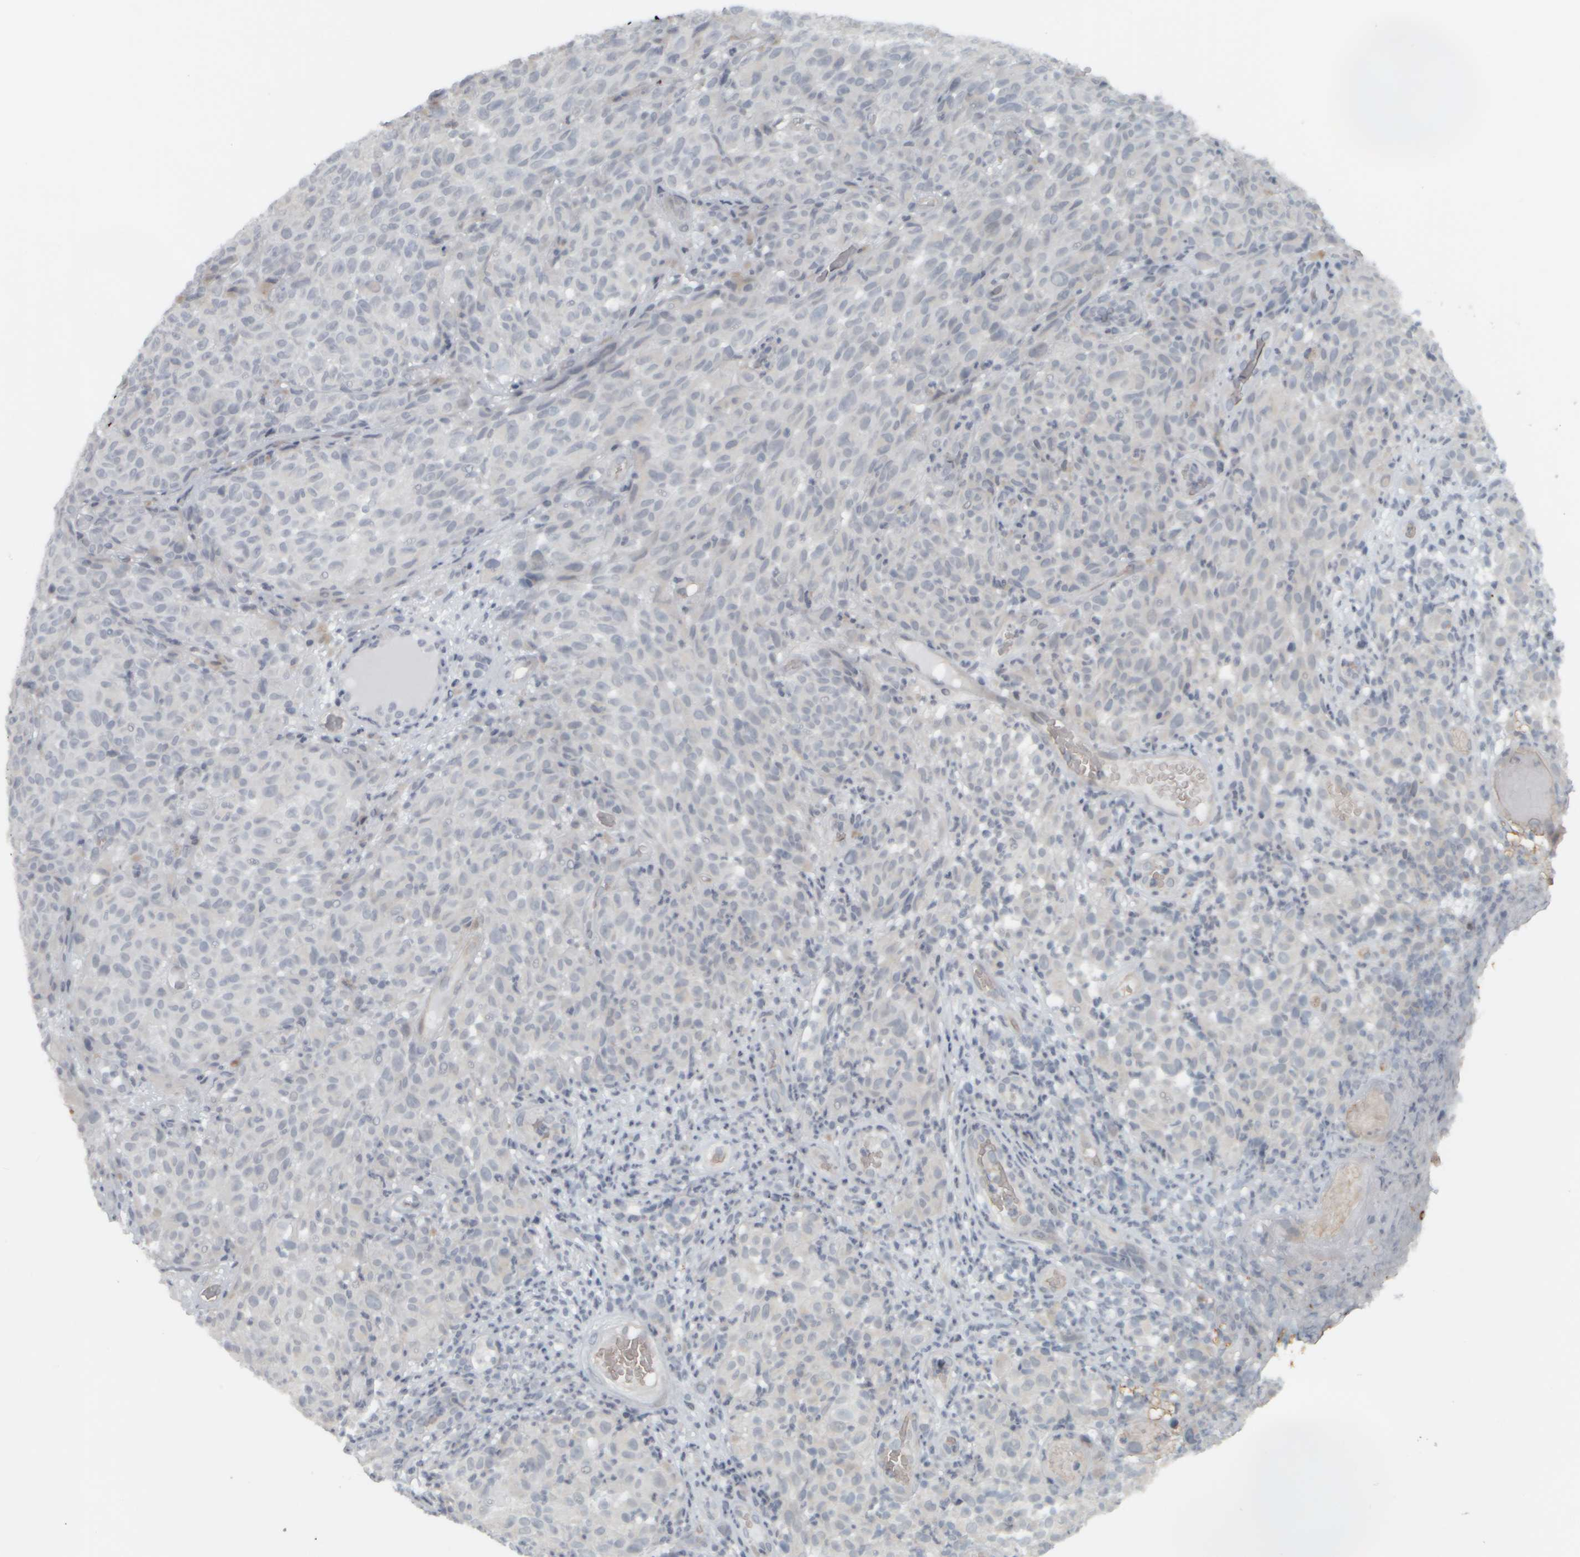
{"staining": {"intensity": "negative", "quantity": "none", "location": "none"}, "tissue": "melanoma", "cell_type": "Tumor cells", "image_type": "cancer", "snomed": [{"axis": "morphology", "description": "Malignant melanoma, NOS"}, {"axis": "topography", "description": "Skin"}], "caption": "This is an IHC micrograph of melanoma. There is no expression in tumor cells.", "gene": "NAPG", "patient": {"sex": "female", "age": 82}}